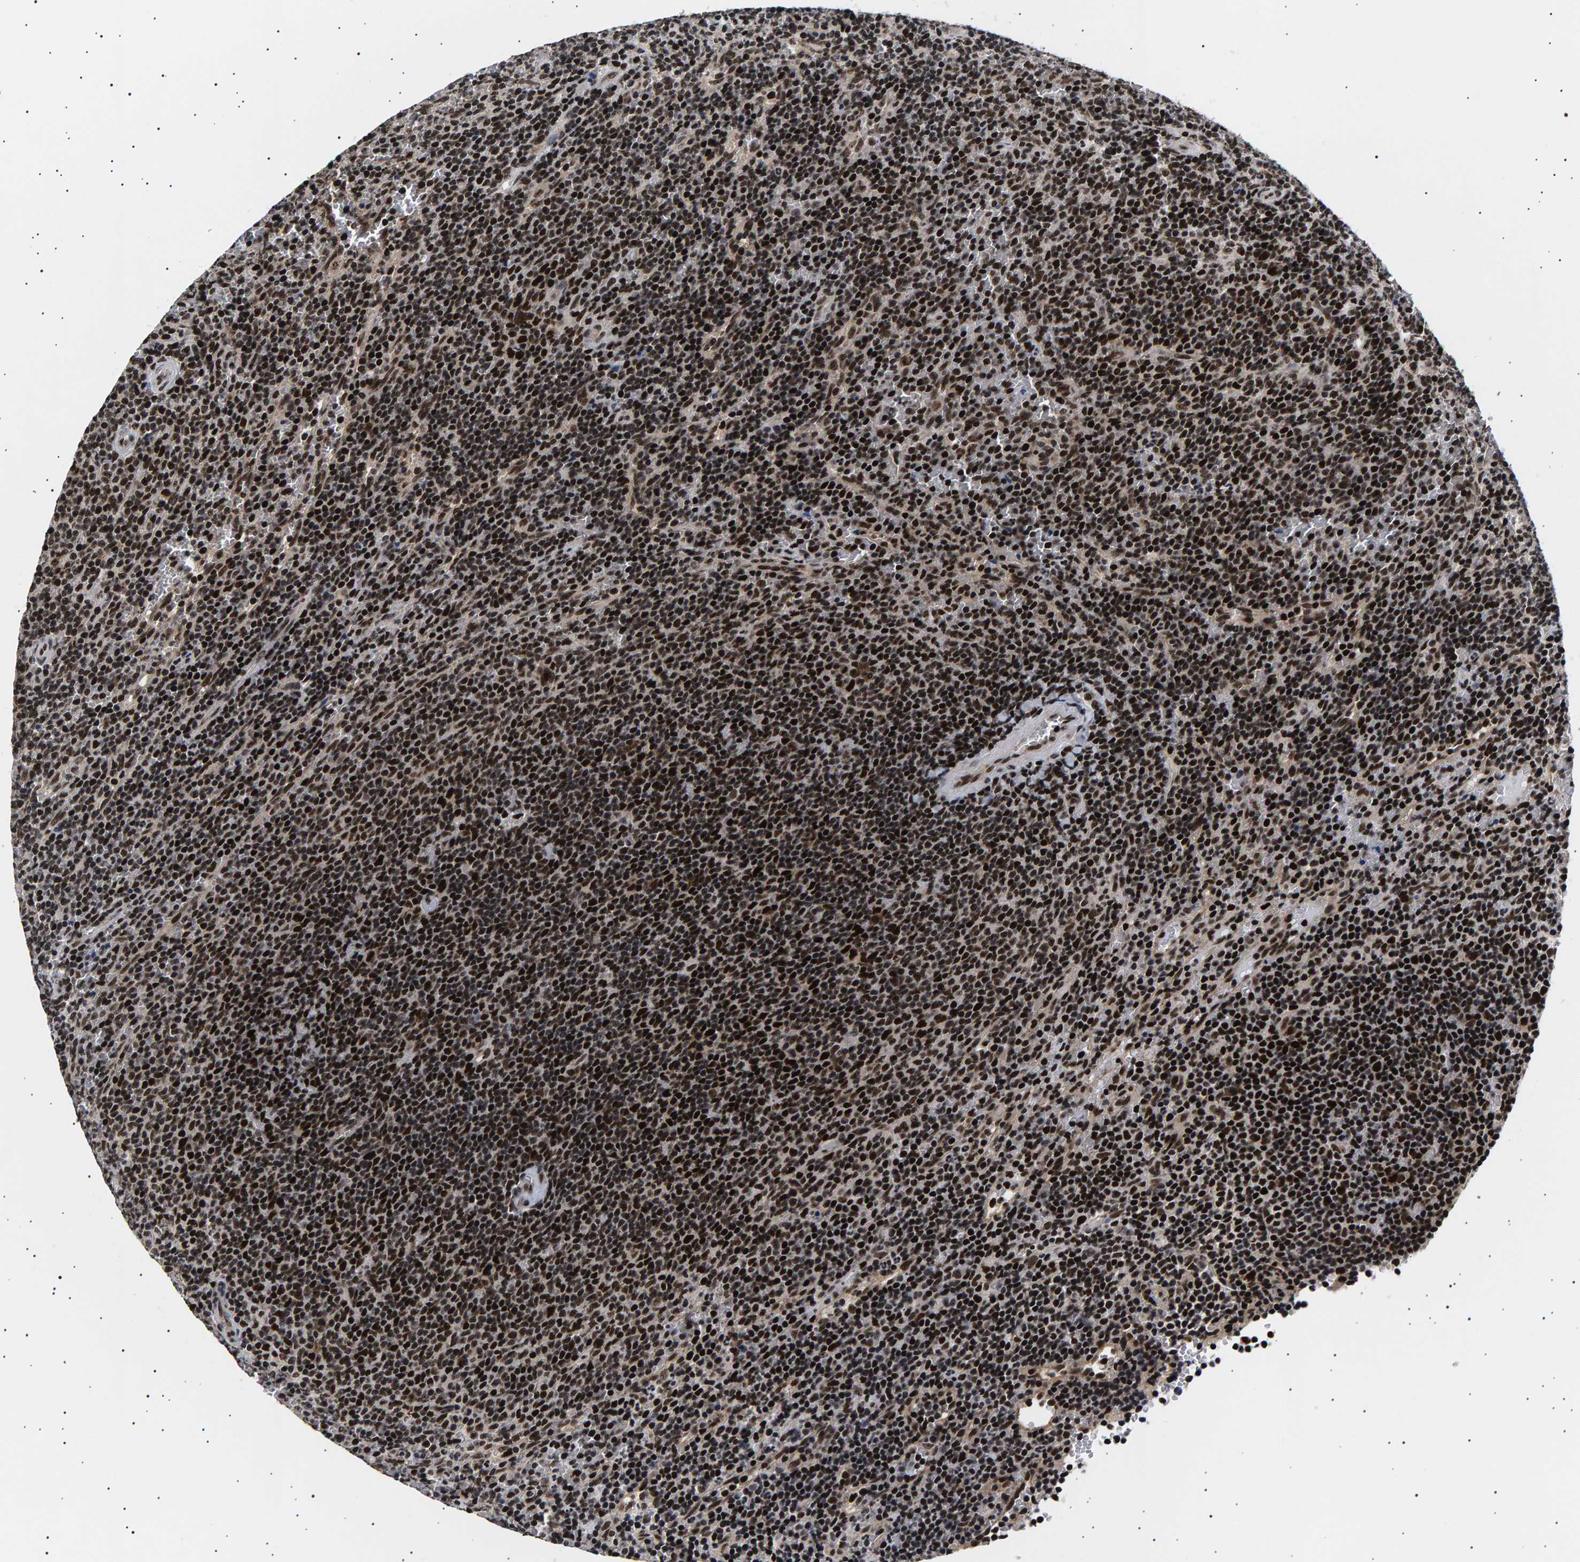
{"staining": {"intensity": "strong", "quantity": ">75%", "location": "nuclear"}, "tissue": "lymphoma", "cell_type": "Tumor cells", "image_type": "cancer", "snomed": [{"axis": "morphology", "description": "Malignant lymphoma, non-Hodgkin's type, Low grade"}, {"axis": "topography", "description": "Spleen"}], "caption": "A high-resolution micrograph shows IHC staining of lymphoma, which exhibits strong nuclear staining in about >75% of tumor cells. Nuclei are stained in blue.", "gene": "ANKRD40", "patient": {"sex": "female", "age": 50}}